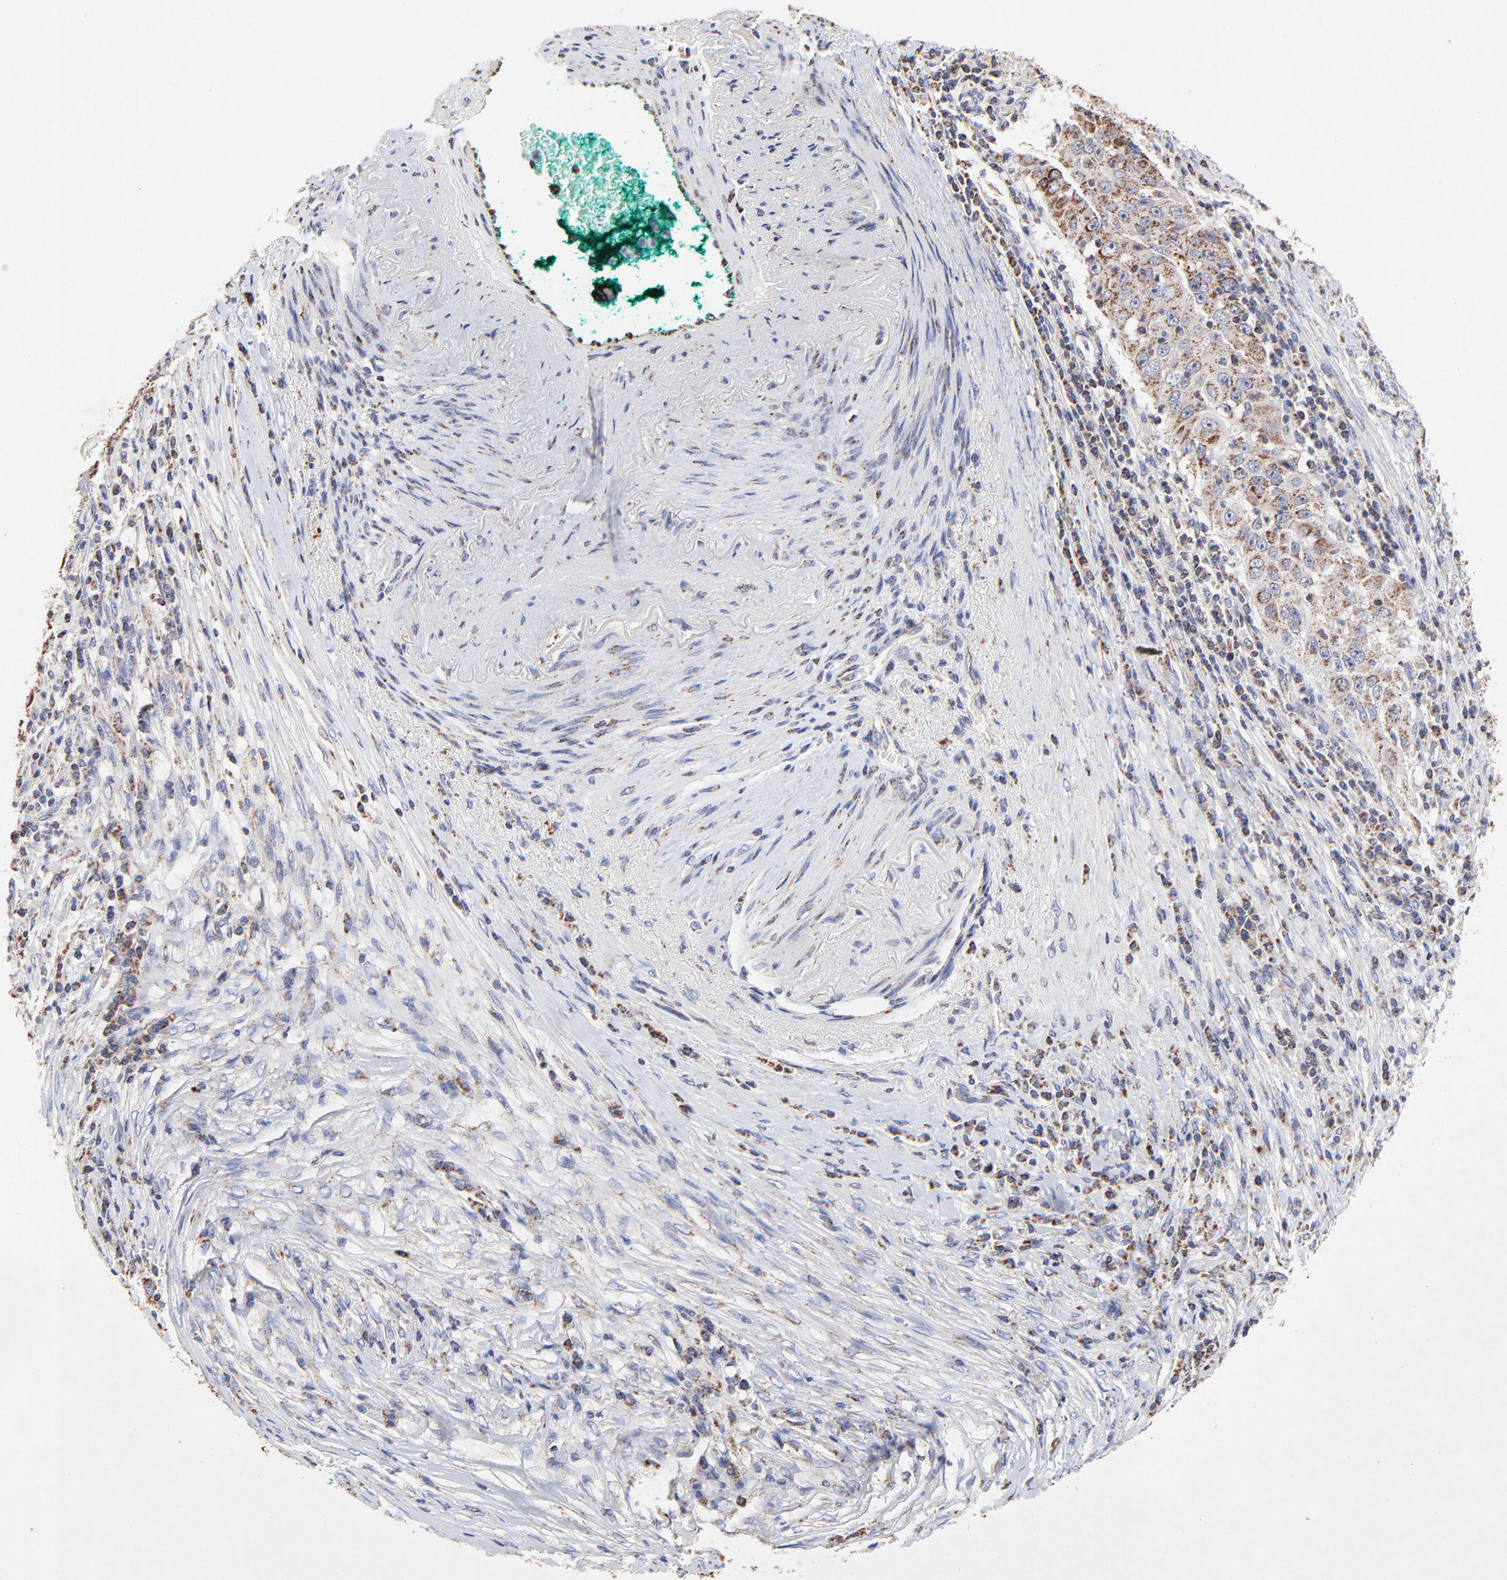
{"staining": {"intensity": "moderate", "quantity": ">75%", "location": "cytoplasmic/membranous"}, "tissue": "lung cancer", "cell_type": "Tumor cells", "image_type": "cancer", "snomed": [{"axis": "morphology", "description": "Squamous cell carcinoma, NOS"}, {"axis": "topography", "description": "Lung"}], "caption": "The micrograph exhibits a brown stain indicating the presence of a protein in the cytoplasmic/membranous of tumor cells in lung squamous cell carcinoma.", "gene": "SSBP1", "patient": {"sex": "male", "age": 64}}